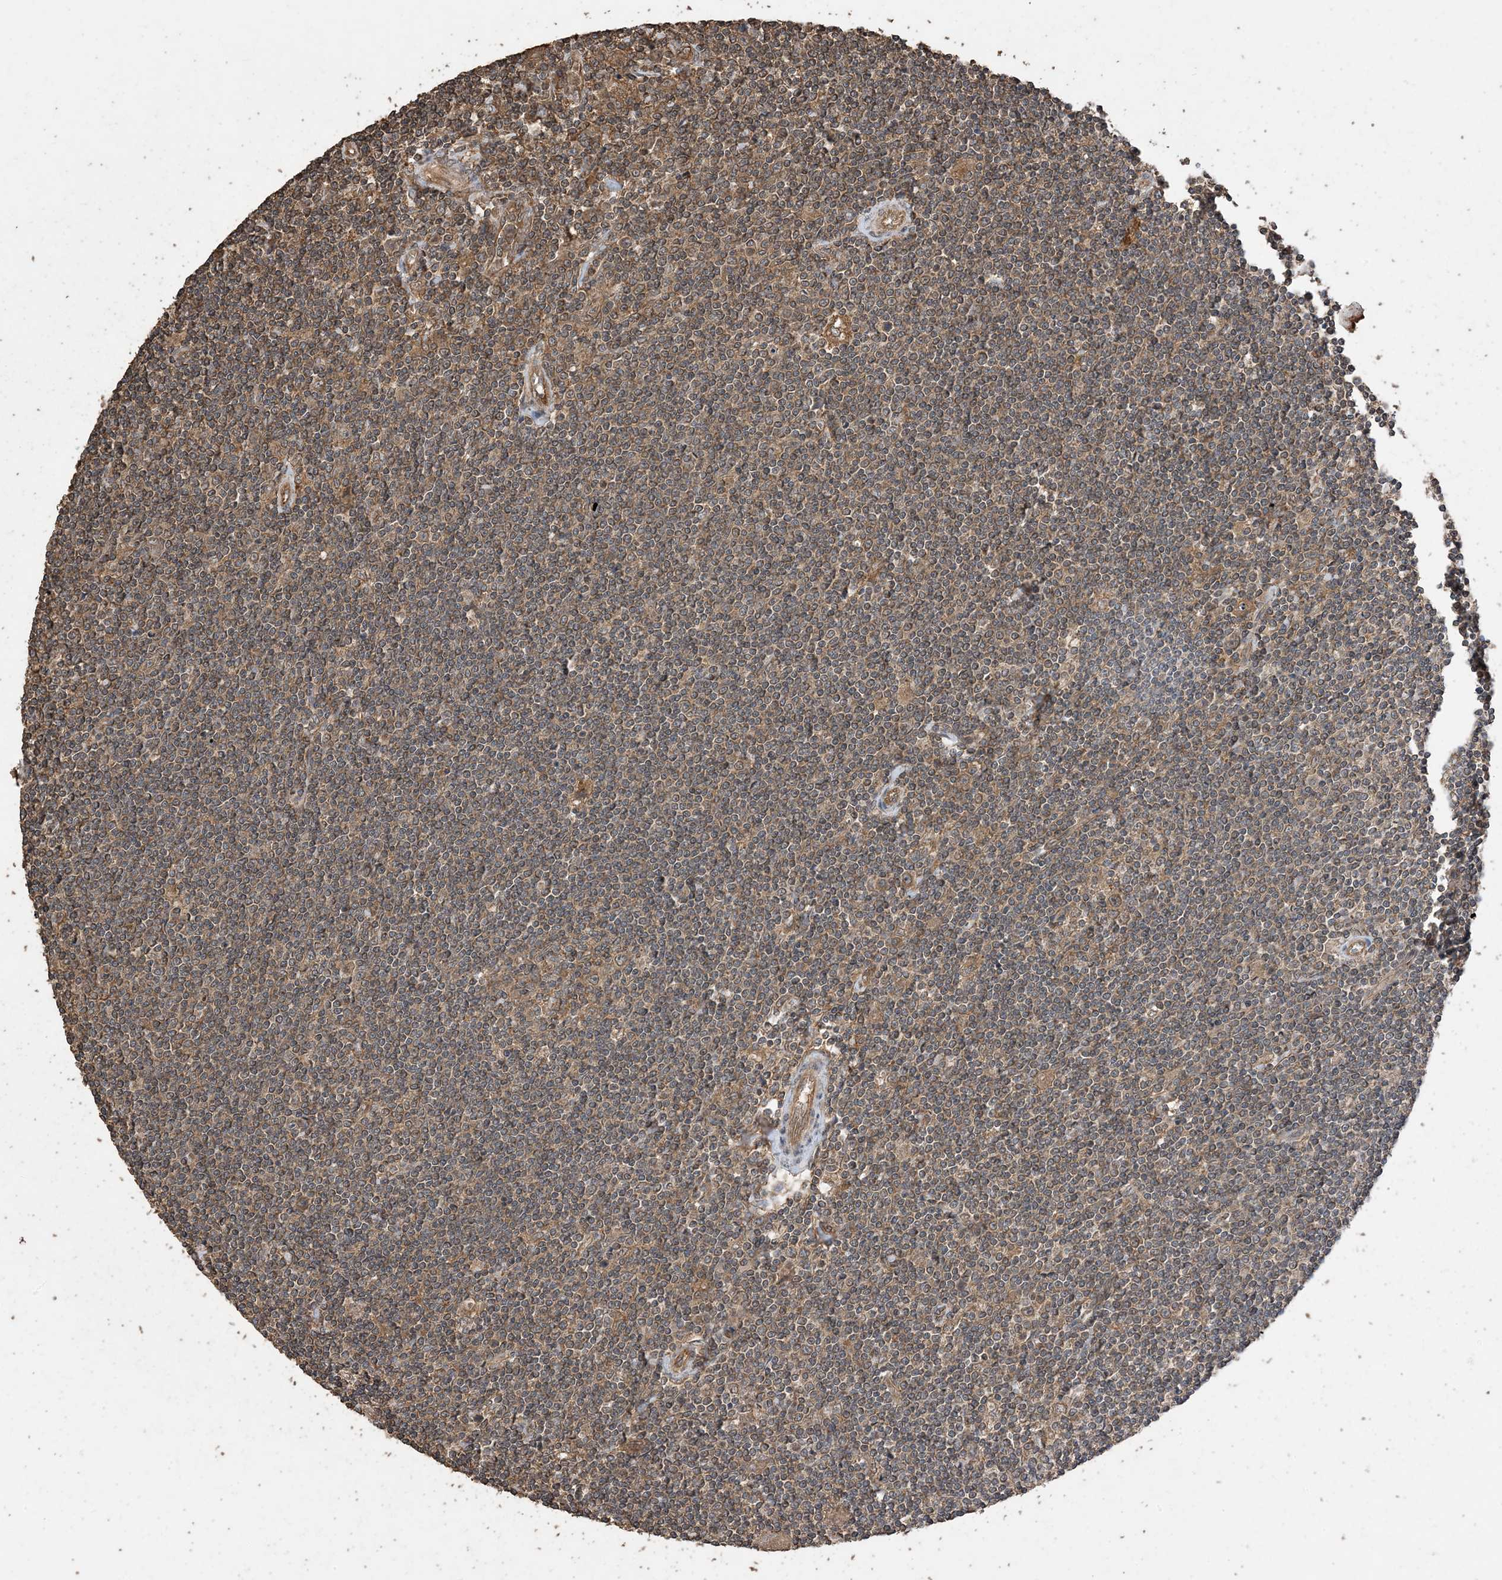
{"staining": {"intensity": "weak", "quantity": ">75%", "location": "cytoplasmic/membranous"}, "tissue": "lymphoma", "cell_type": "Tumor cells", "image_type": "cancer", "snomed": [{"axis": "morphology", "description": "Malignant lymphoma, non-Hodgkin's type, Low grade"}, {"axis": "topography", "description": "Spleen"}], "caption": "This micrograph shows IHC staining of lymphoma, with low weak cytoplasmic/membranous positivity in approximately >75% of tumor cells.", "gene": "ZKSCAN5", "patient": {"sex": "male", "age": 76}}